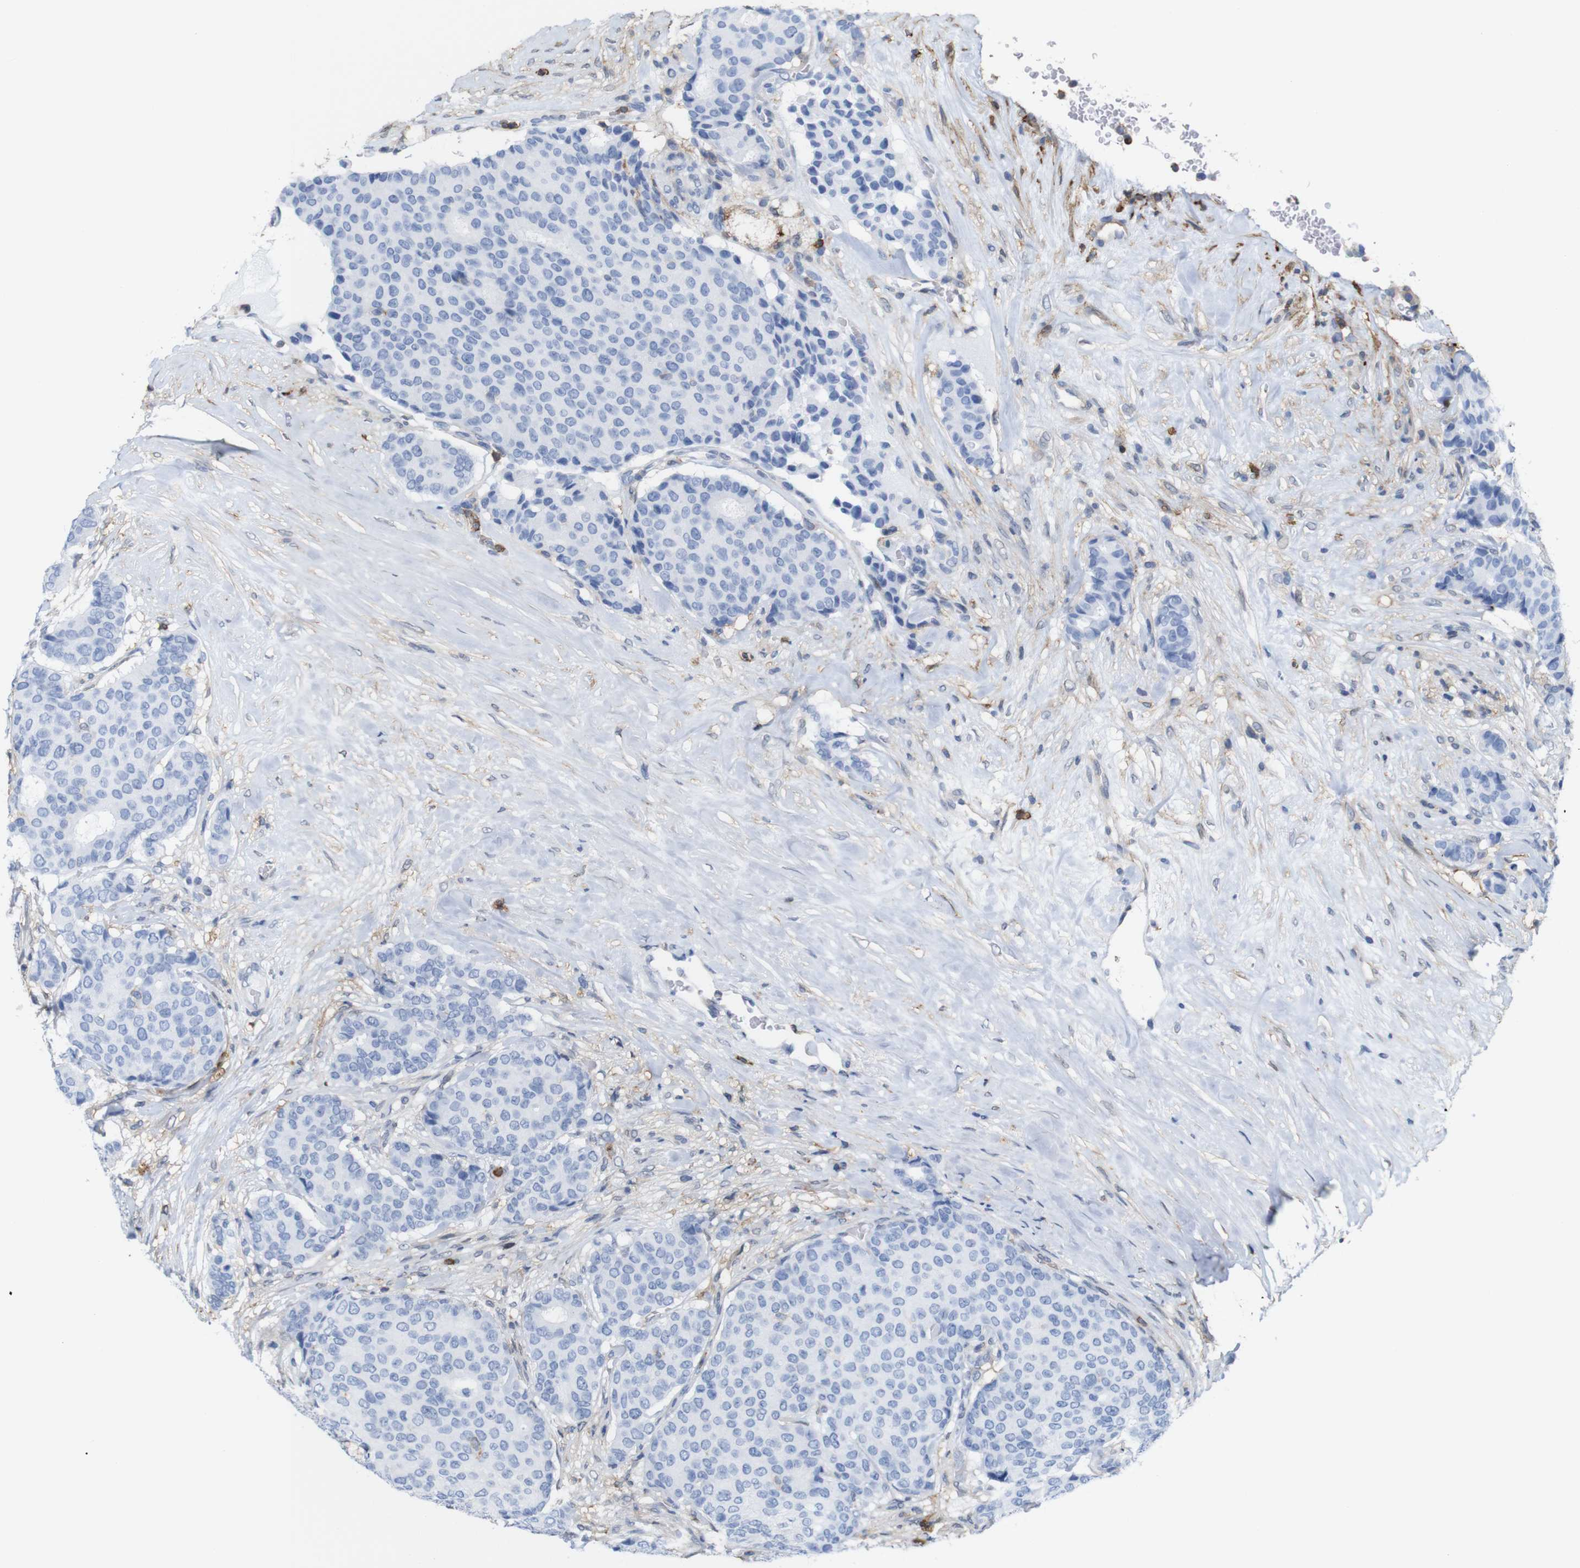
{"staining": {"intensity": "negative", "quantity": "none", "location": "none"}, "tissue": "breast cancer", "cell_type": "Tumor cells", "image_type": "cancer", "snomed": [{"axis": "morphology", "description": "Duct carcinoma"}, {"axis": "topography", "description": "Breast"}], "caption": "The histopathology image demonstrates no significant staining in tumor cells of breast cancer.", "gene": "ANXA1", "patient": {"sex": "female", "age": 75}}